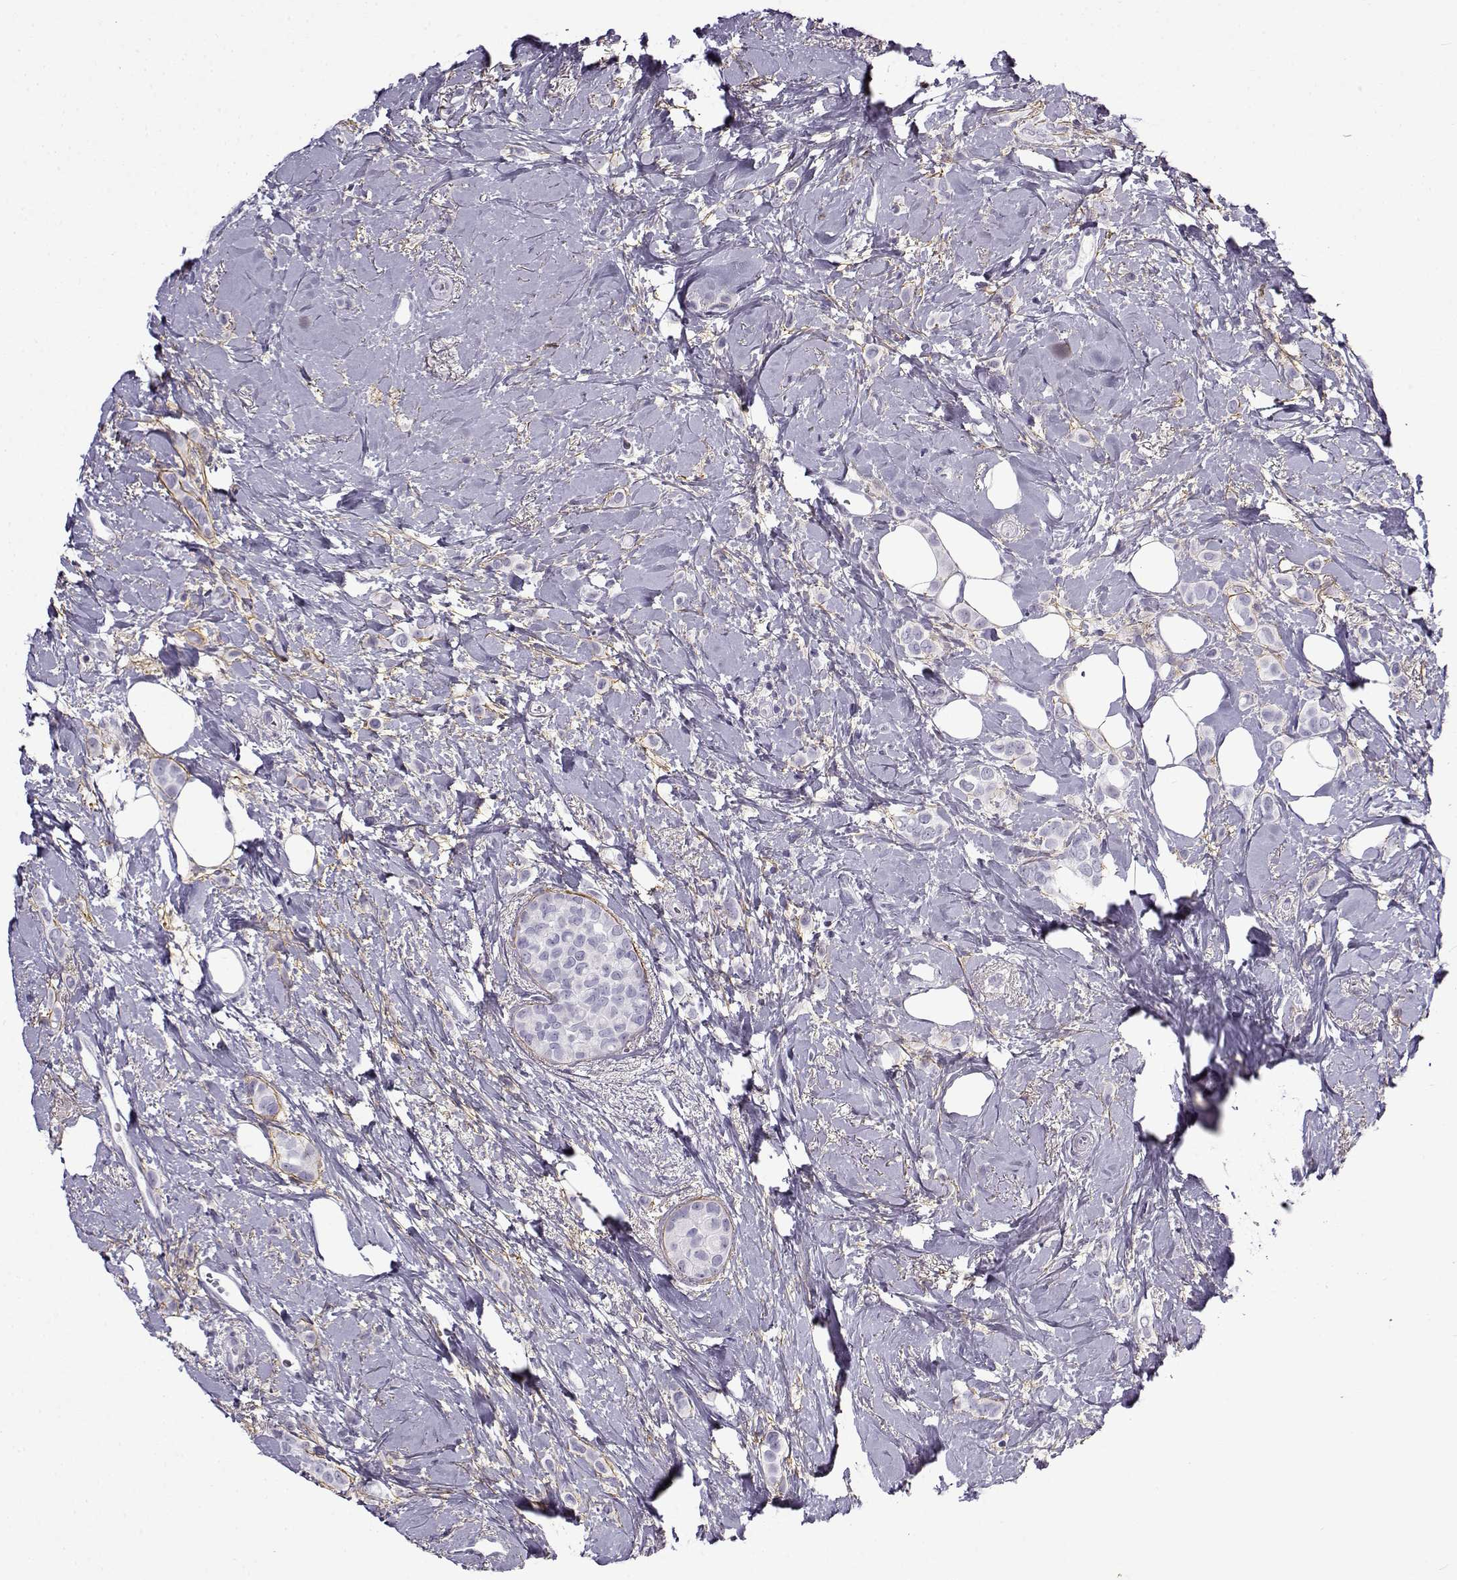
{"staining": {"intensity": "negative", "quantity": "none", "location": "none"}, "tissue": "breast cancer", "cell_type": "Tumor cells", "image_type": "cancer", "snomed": [{"axis": "morphology", "description": "Lobular carcinoma"}, {"axis": "topography", "description": "Breast"}], "caption": "Breast cancer (lobular carcinoma) was stained to show a protein in brown. There is no significant expression in tumor cells.", "gene": "GTSF1L", "patient": {"sex": "female", "age": 66}}